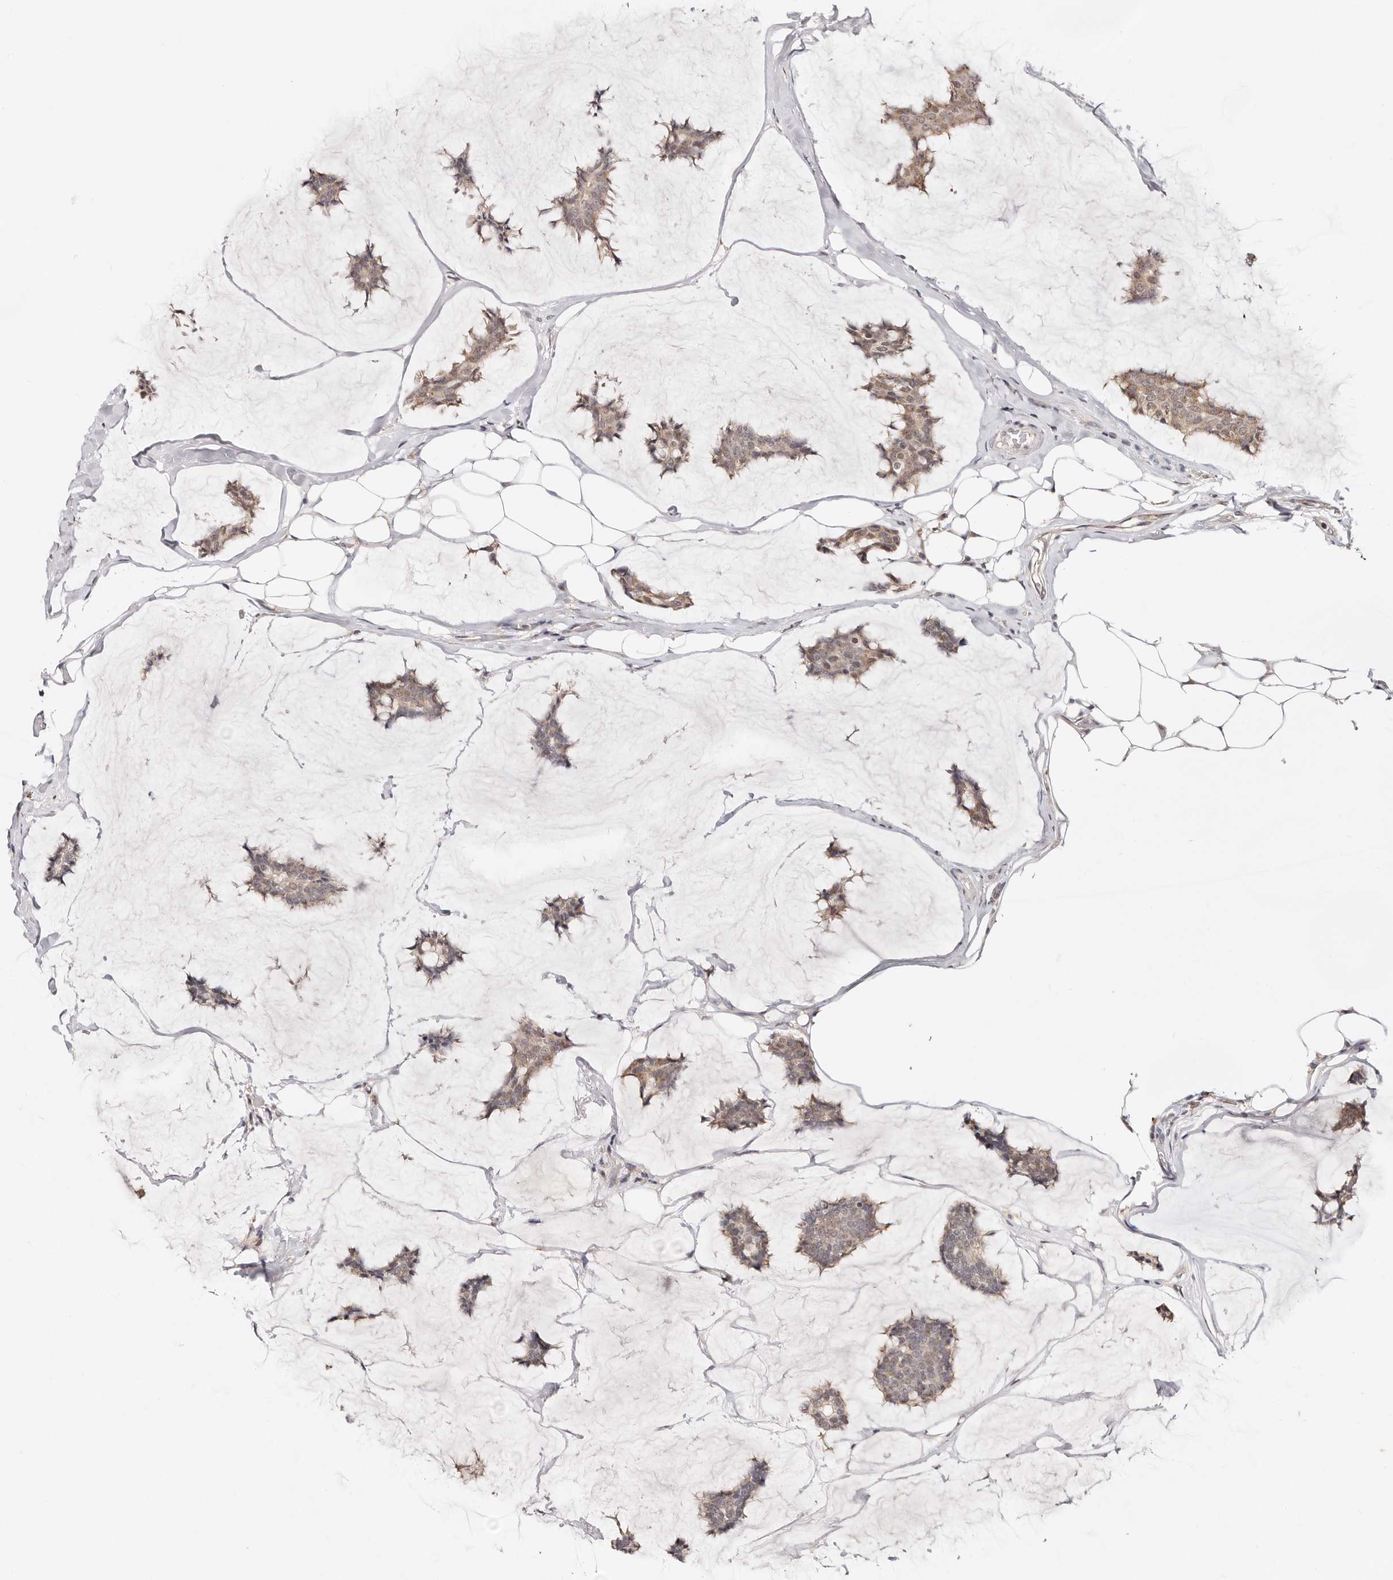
{"staining": {"intensity": "weak", "quantity": ">75%", "location": "cytoplasmic/membranous,nuclear"}, "tissue": "breast cancer", "cell_type": "Tumor cells", "image_type": "cancer", "snomed": [{"axis": "morphology", "description": "Duct carcinoma"}, {"axis": "topography", "description": "Breast"}], "caption": "Approximately >75% of tumor cells in human breast cancer reveal weak cytoplasmic/membranous and nuclear protein expression as visualized by brown immunohistochemical staining.", "gene": "VIPAS39", "patient": {"sex": "female", "age": 93}}